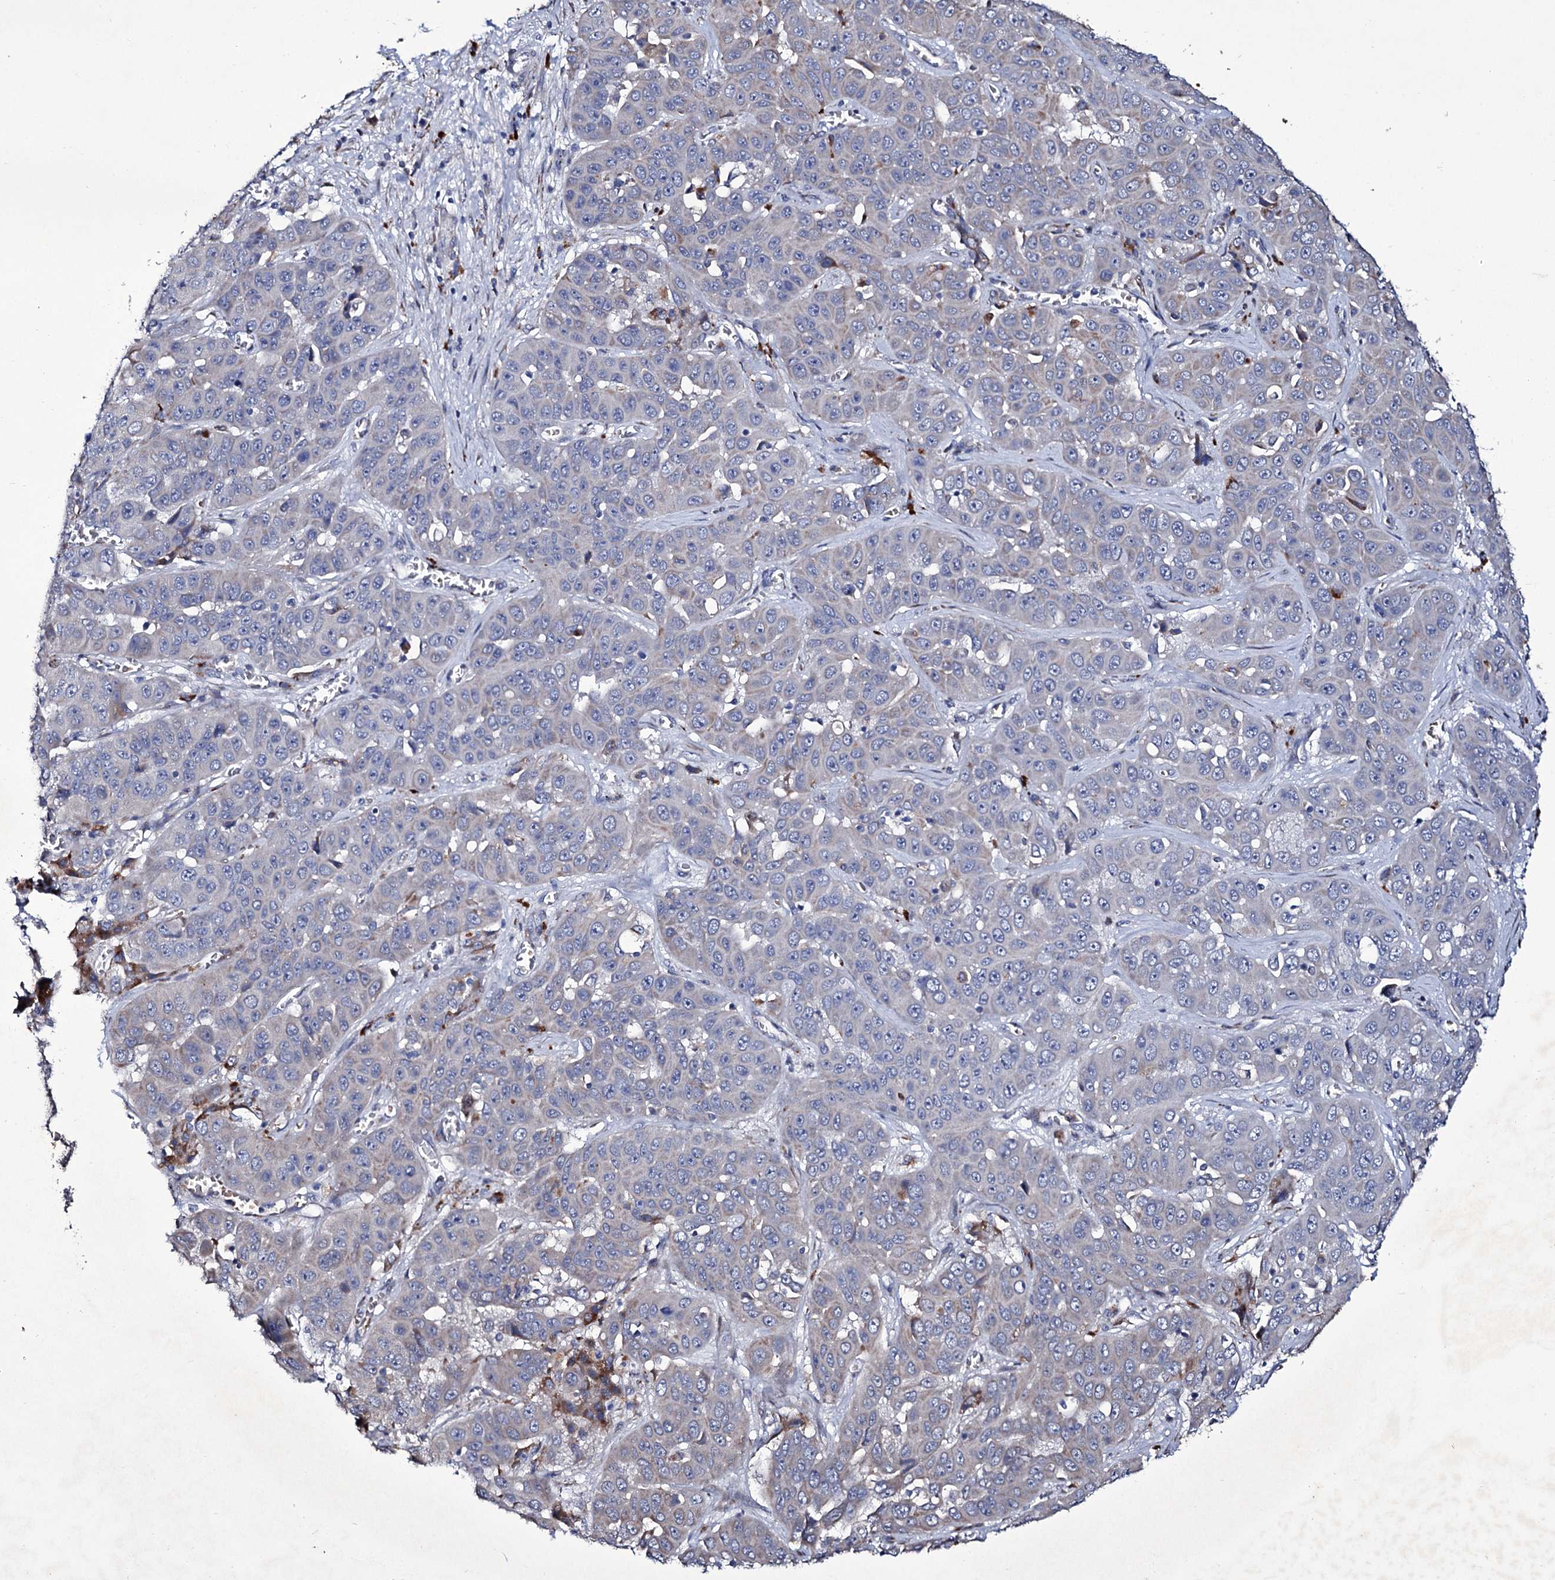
{"staining": {"intensity": "weak", "quantity": "<25%", "location": "cytoplasmic/membranous"}, "tissue": "liver cancer", "cell_type": "Tumor cells", "image_type": "cancer", "snomed": [{"axis": "morphology", "description": "Cholangiocarcinoma"}, {"axis": "topography", "description": "Liver"}], "caption": "DAB immunohistochemical staining of liver cancer exhibits no significant staining in tumor cells.", "gene": "TUBGCP5", "patient": {"sex": "female", "age": 52}}